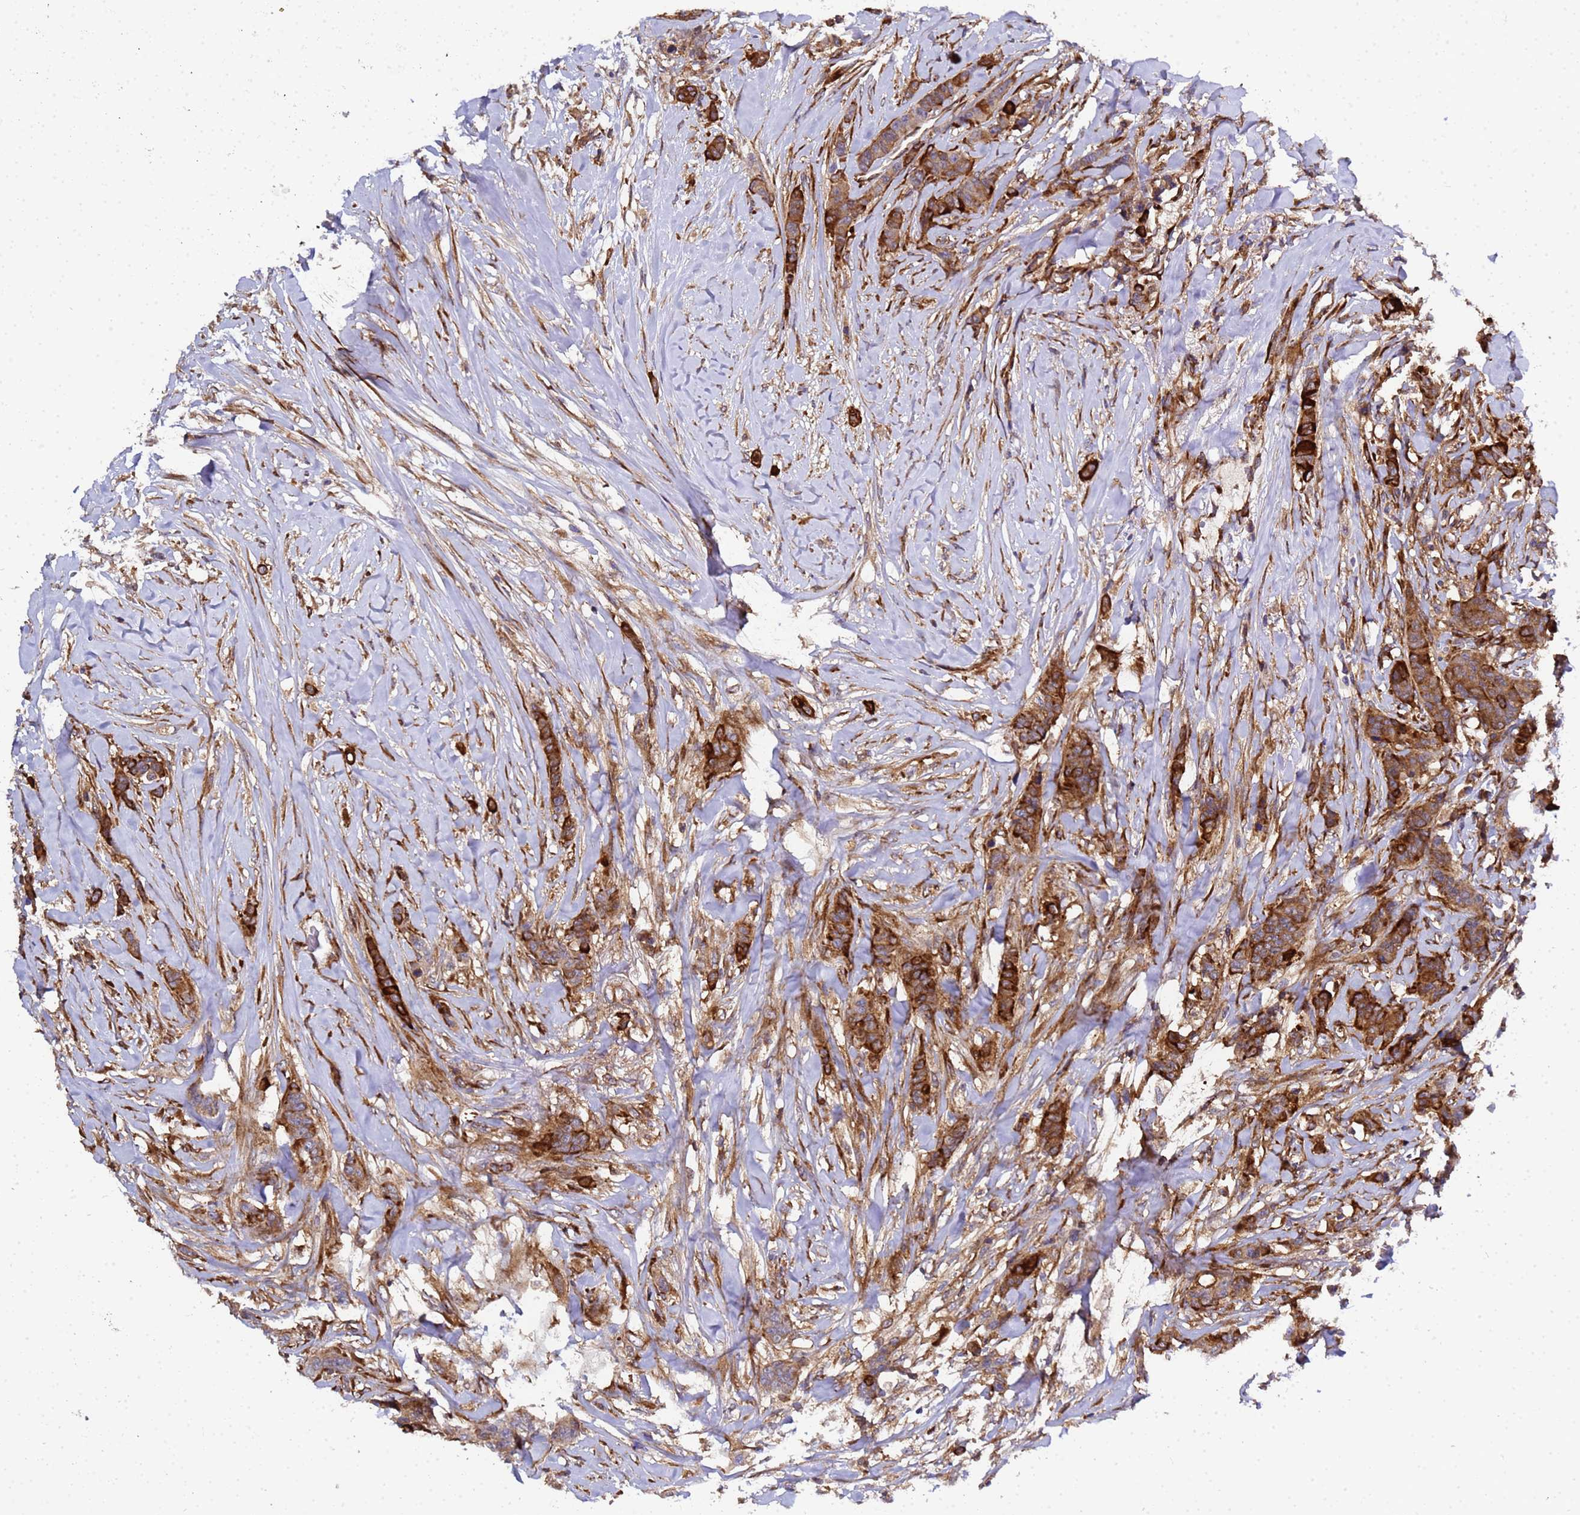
{"staining": {"intensity": "strong", "quantity": ">75%", "location": "cytoplasmic/membranous"}, "tissue": "breast cancer", "cell_type": "Tumor cells", "image_type": "cancer", "snomed": [{"axis": "morphology", "description": "Duct carcinoma"}, {"axis": "topography", "description": "Breast"}], "caption": "This photomicrograph exhibits IHC staining of human infiltrating ductal carcinoma (breast), with high strong cytoplasmic/membranous expression in about >75% of tumor cells.", "gene": "MOCS1", "patient": {"sex": "female", "age": 40}}